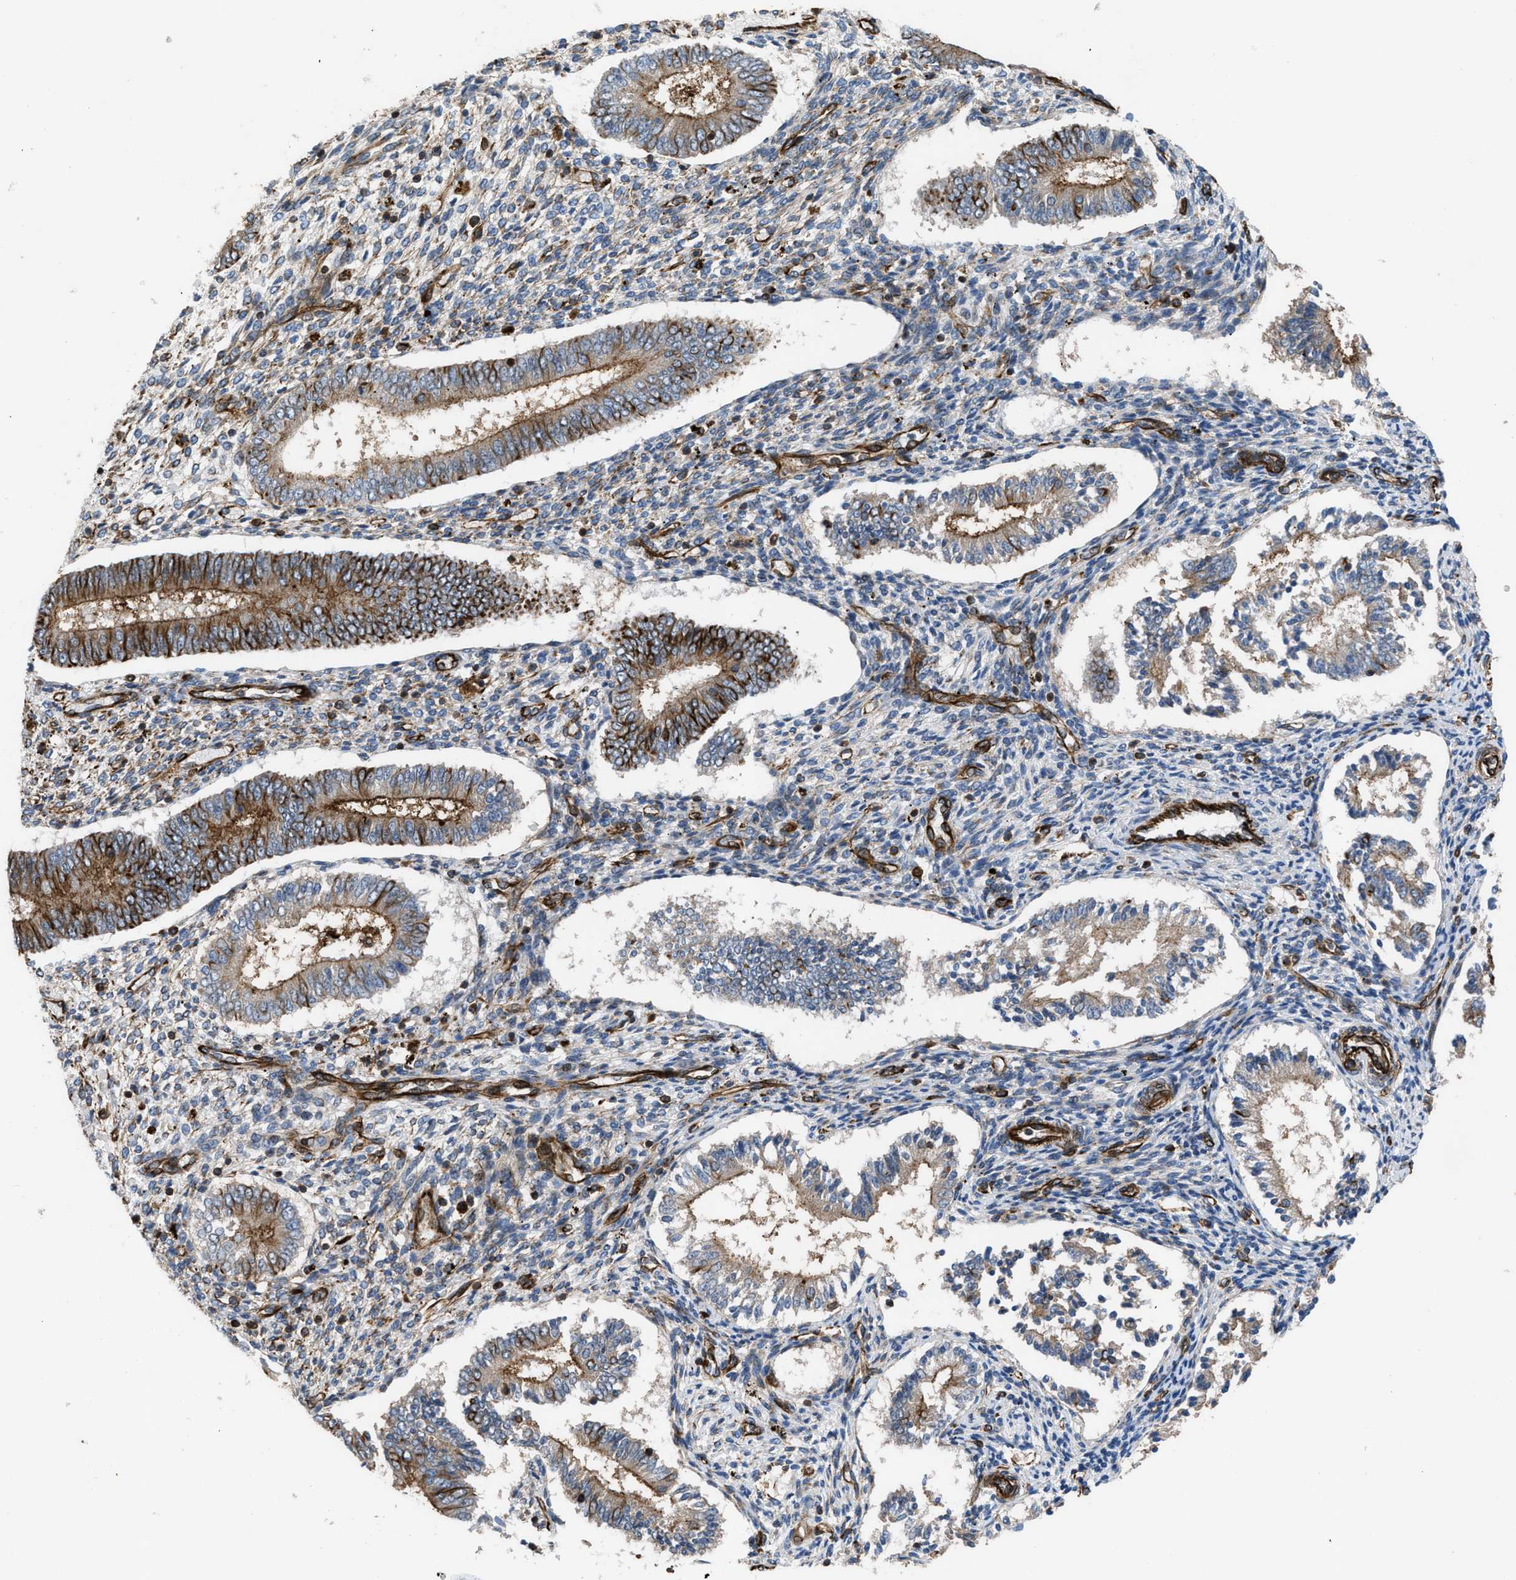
{"staining": {"intensity": "moderate", "quantity": "25%-75%", "location": "cytoplasmic/membranous"}, "tissue": "endometrium", "cell_type": "Cells in endometrial stroma", "image_type": "normal", "snomed": [{"axis": "morphology", "description": "Normal tissue, NOS"}, {"axis": "topography", "description": "Endometrium"}], "caption": "Immunohistochemistry (IHC) (DAB) staining of unremarkable endometrium shows moderate cytoplasmic/membranous protein expression in about 25%-75% of cells in endometrial stroma.", "gene": "PTPRE", "patient": {"sex": "female", "age": 42}}